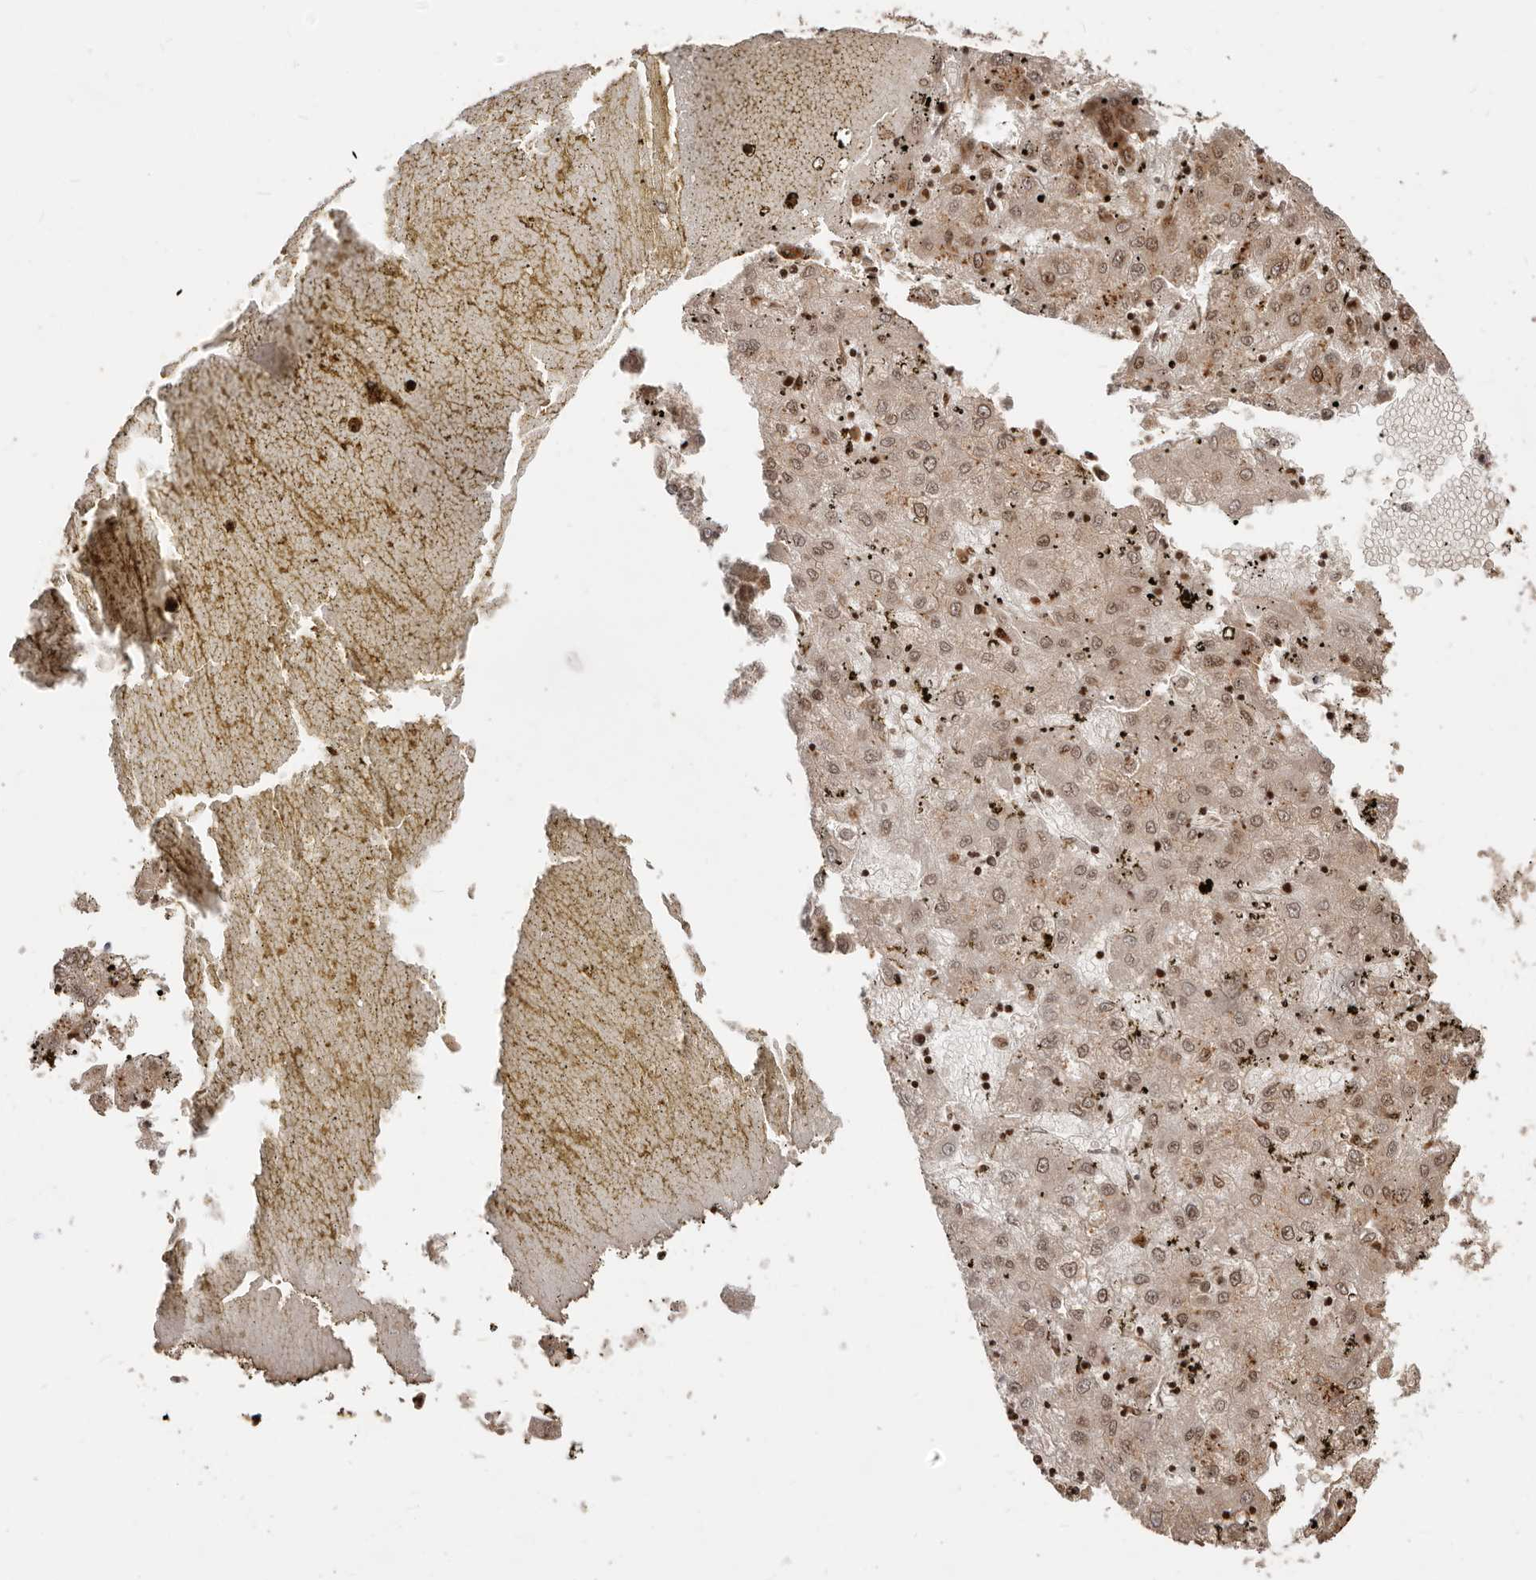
{"staining": {"intensity": "moderate", "quantity": ">75%", "location": "cytoplasmic/membranous,nuclear"}, "tissue": "liver cancer", "cell_type": "Tumor cells", "image_type": "cancer", "snomed": [{"axis": "morphology", "description": "Carcinoma, Hepatocellular, NOS"}, {"axis": "topography", "description": "Liver"}], "caption": "IHC of liver cancer shows medium levels of moderate cytoplasmic/membranous and nuclear staining in approximately >75% of tumor cells.", "gene": "TRIM4", "patient": {"sex": "male", "age": 72}}